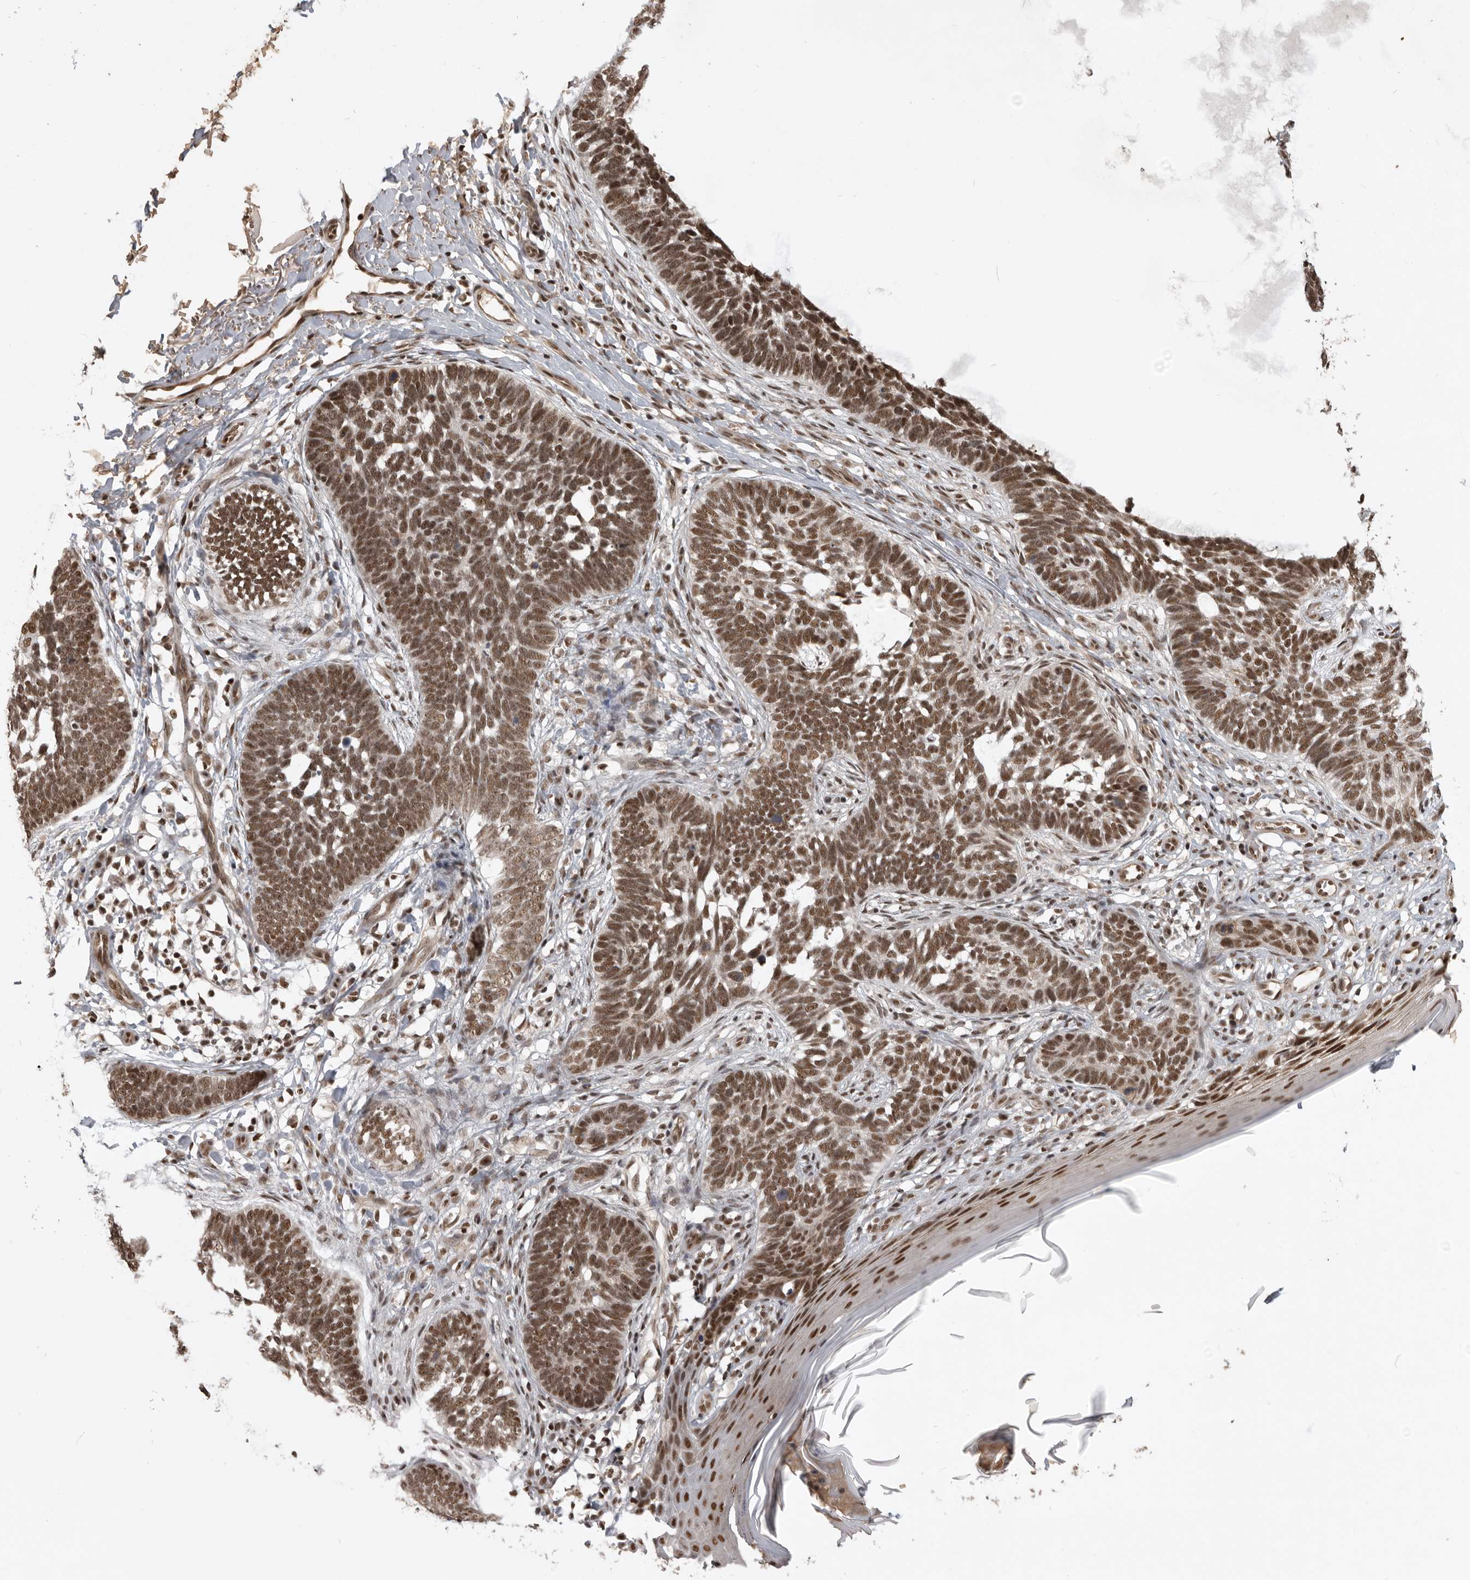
{"staining": {"intensity": "moderate", "quantity": ">75%", "location": "nuclear"}, "tissue": "skin cancer", "cell_type": "Tumor cells", "image_type": "cancer", "snomed": [{"axis": "morphology", "description": "Normal tissue, NOS"}, {"axis": "morphology", "description": "Basal cell carcinoma"}, {"axis": "topography", "description": "Skin"}], "caption": "IHC staining of skin cancer, which exhibits medium levels of moderate nuclear positivity in about >75% of tumor cells indicating moderate nuclear protein expression. The staining was performed using DAB (brown) for protein detection and nuclei were counterstained in hematoxylin (blue).", "gene": "CBLL1", "patient": {"sex": "male", "age": 77}}